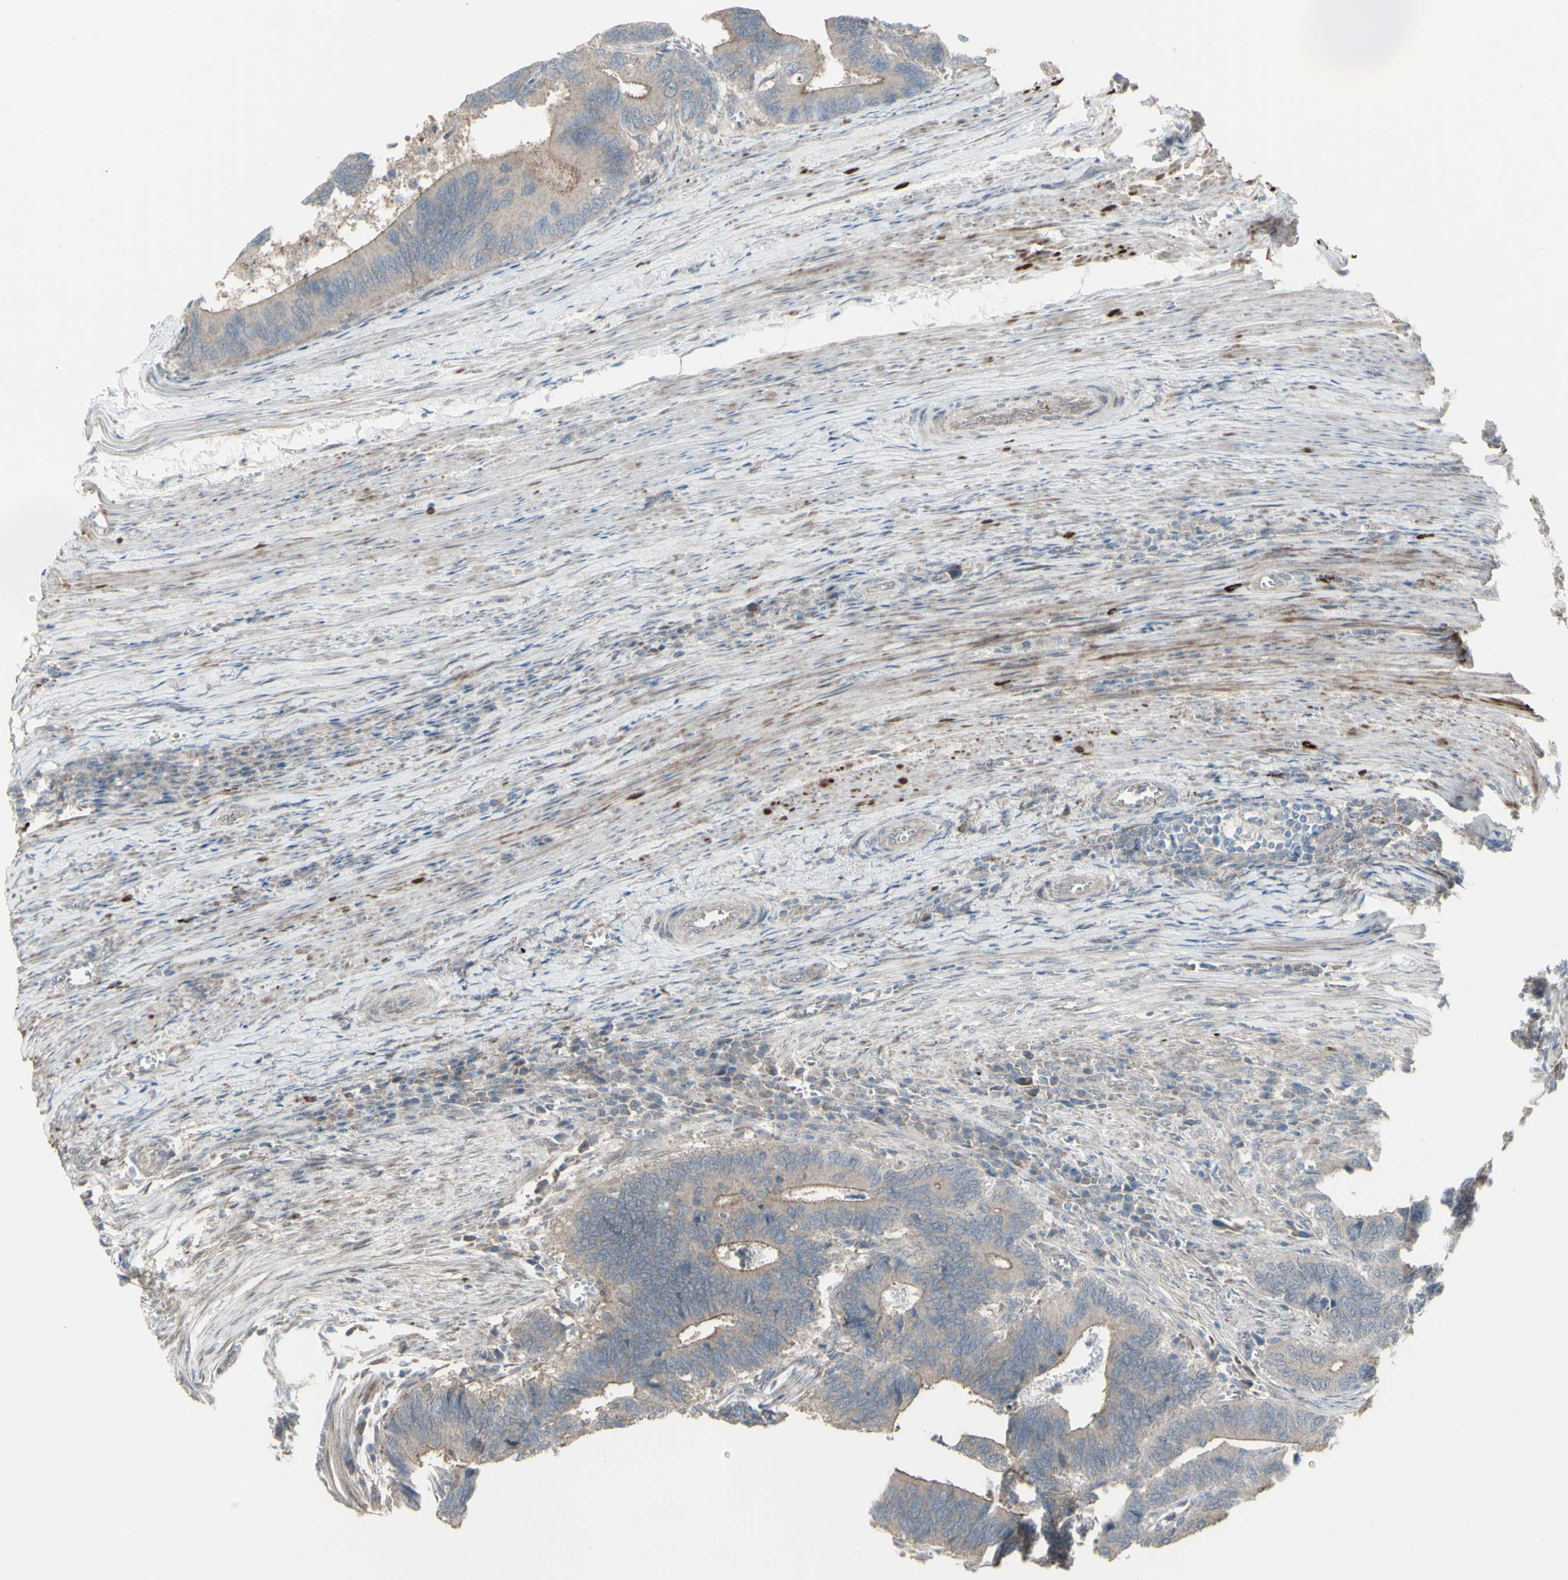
{"staining": {"intensity": "weak", "quantity": ">75%", "location": "cytoplasmic/membranous"}, "tissue": "colorectal cancer", "cell_type": "Tumor cells", "image_type": "cancer", "snomed": [{"axis": "morphology", "description": "Adenocarcinoma, NOS"}, {"axis": "topography", "description": "Colon"}], "caption": "Colorectal adenocarcinoma stained with a protein marker shows weak staining in tumor cells.", "gene": "GRAMD1B", "patient": {"sex": "male", "age": 72}}